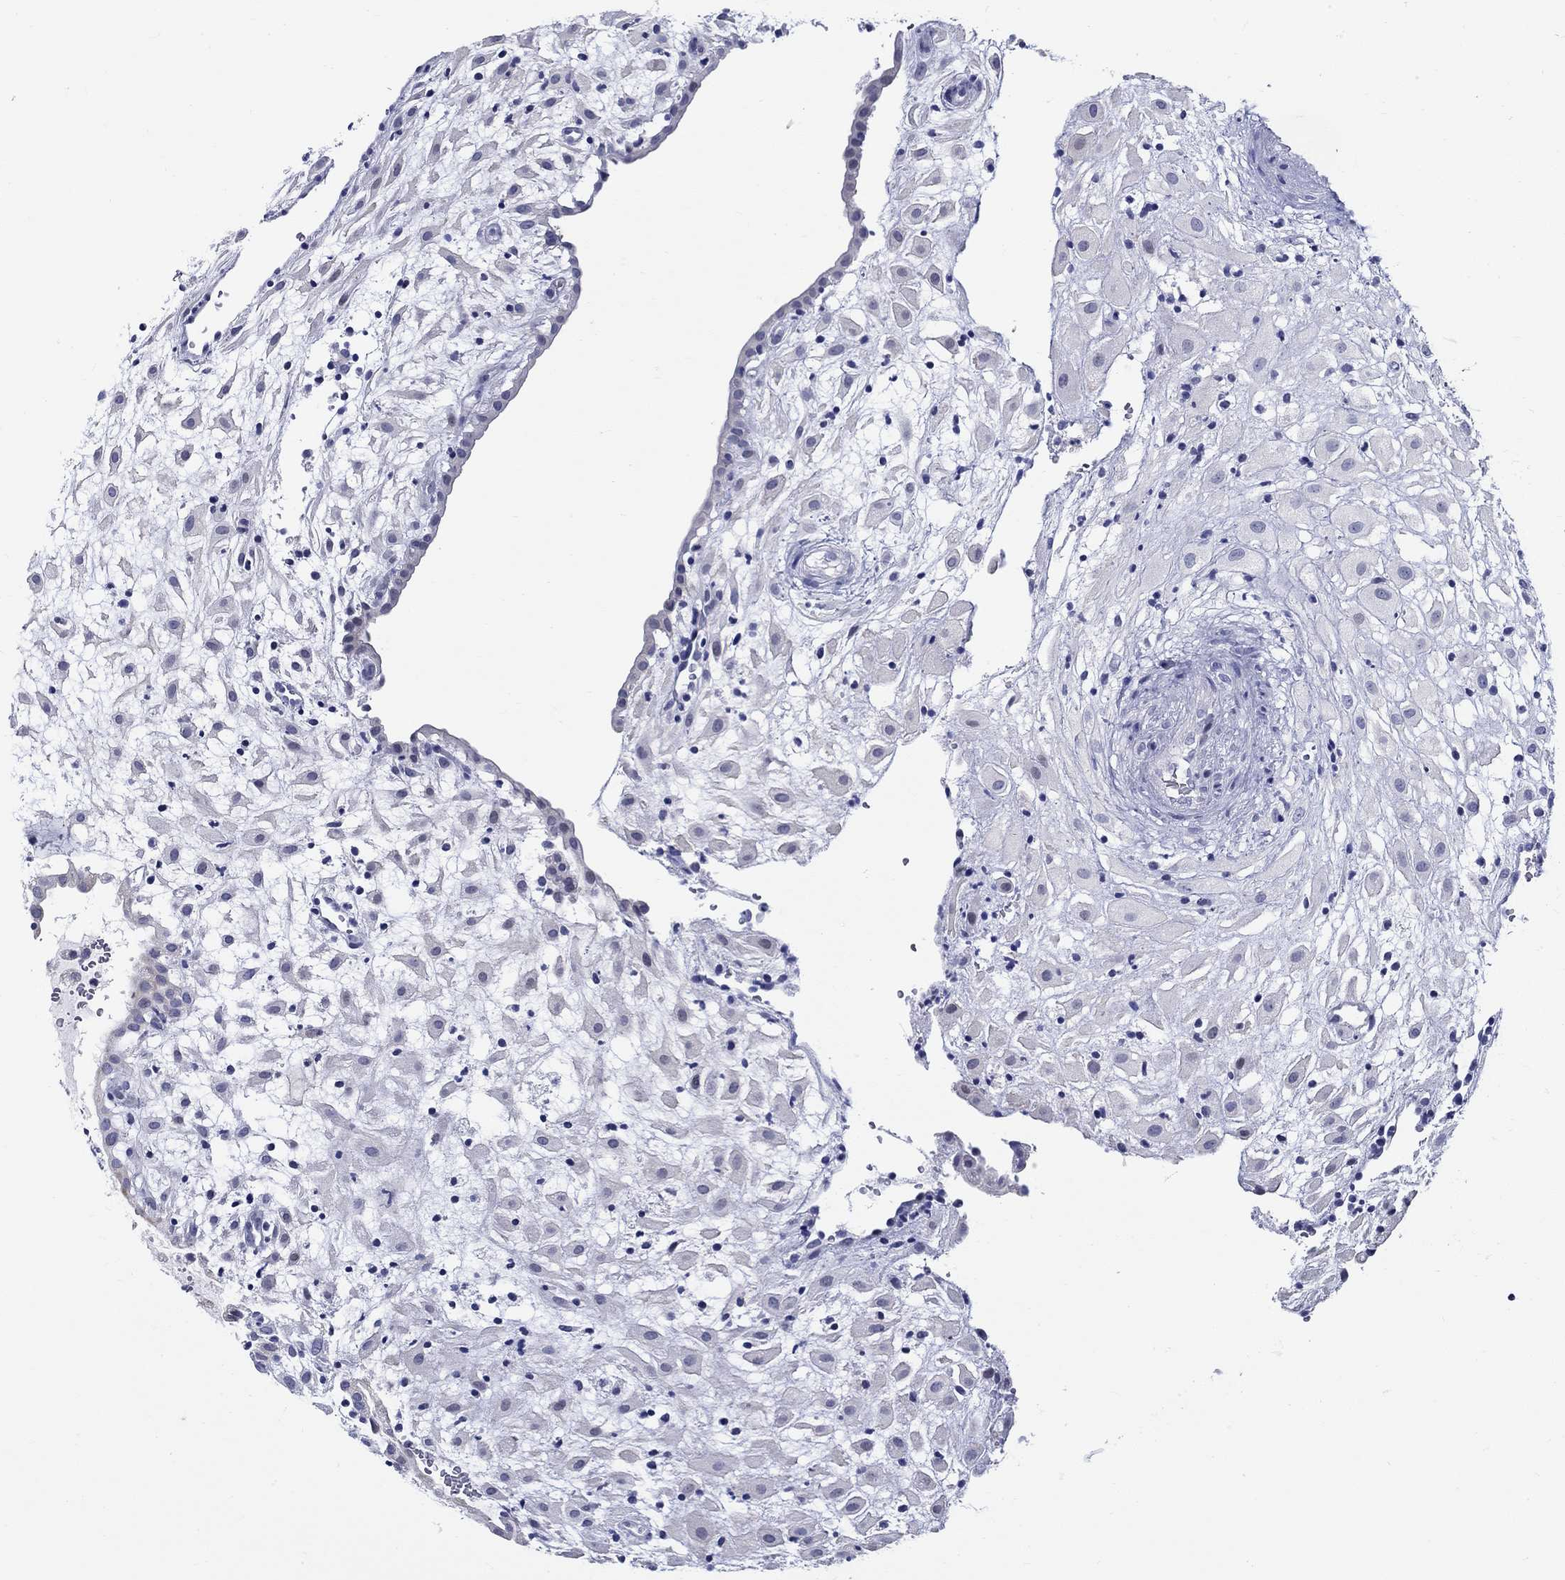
{"staining": {"intensity": "negative", "quantity": "none", "location": "none"}, "tissue": "placenta", "cell_type": "Decidual cells", "image_type": "normal", "snomed": [{"axis": "morphology", "description": "Normal tissue, NOS"}, {"axis": "topography", "description": "Placenta"}], "caption": "Immunohistochemistry (IHC) image of unremarkable placenta: placenta stained with DAB demonstrates no significant protein positivity in decidual cells.", "gene": "CRYGS", "patient": {"sex": "female", "age": 24}}